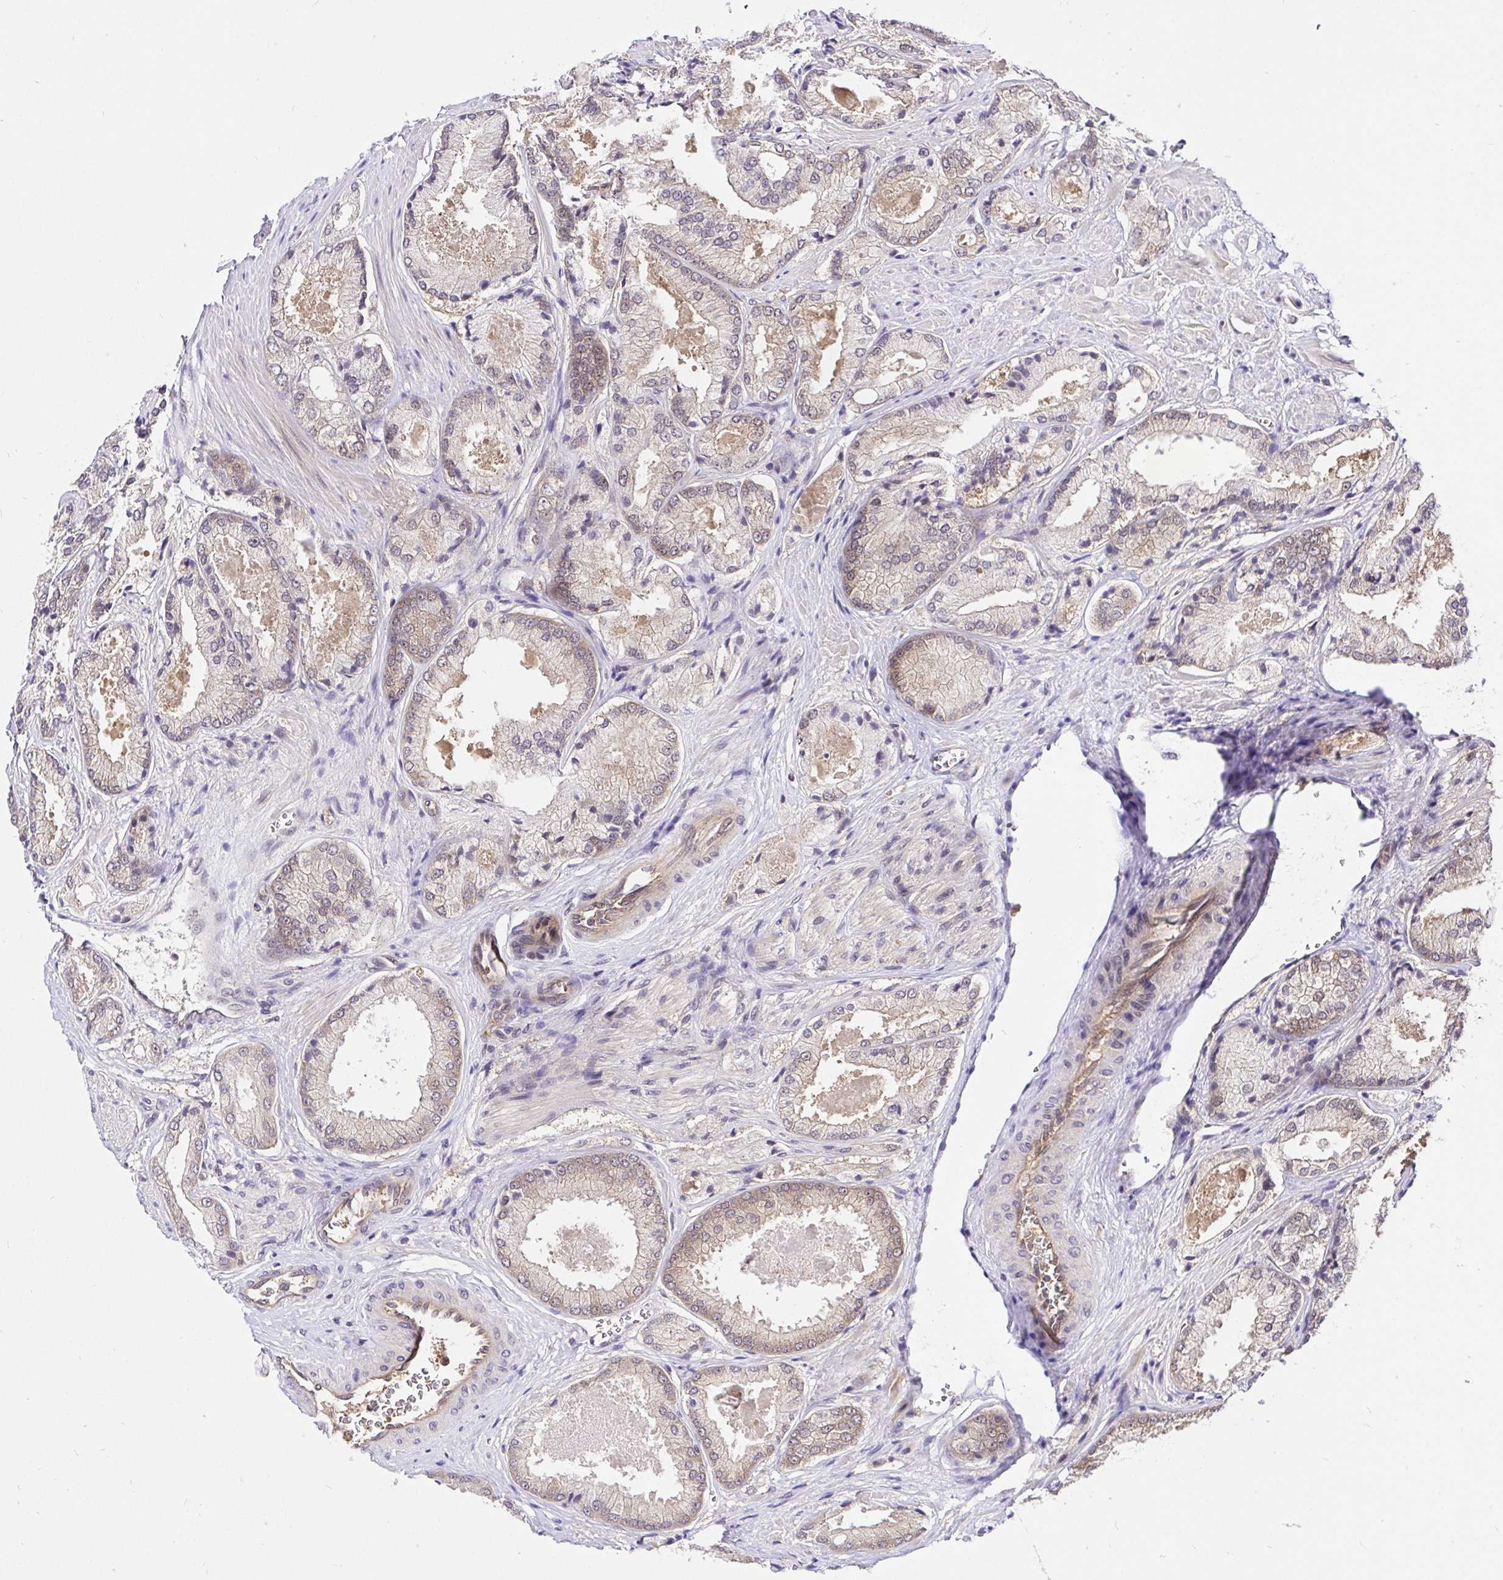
{"staining": {"intensity": "moderate", "quantity": "25%-75%", "location": "cytoplasmic/membranous"}, "tissue": "prostate cancer", "cell_type": "Tumor cells", "image_type": "cancer", "snomed": [{"axis": "morphology", "description": "Adenocarcinoma, High grade"}, {"axis": "topography", "description": "Prostate"}], "caption": "Brown immunohistochemical staining in human prostate high-grade adenocarcinoma demonstrates moderate cytoplasmic/membranous staining in approximately 25%-75% of tumor cells.", "gene": "UBE2M", "patient": {"sex": "male", "age": 68}}